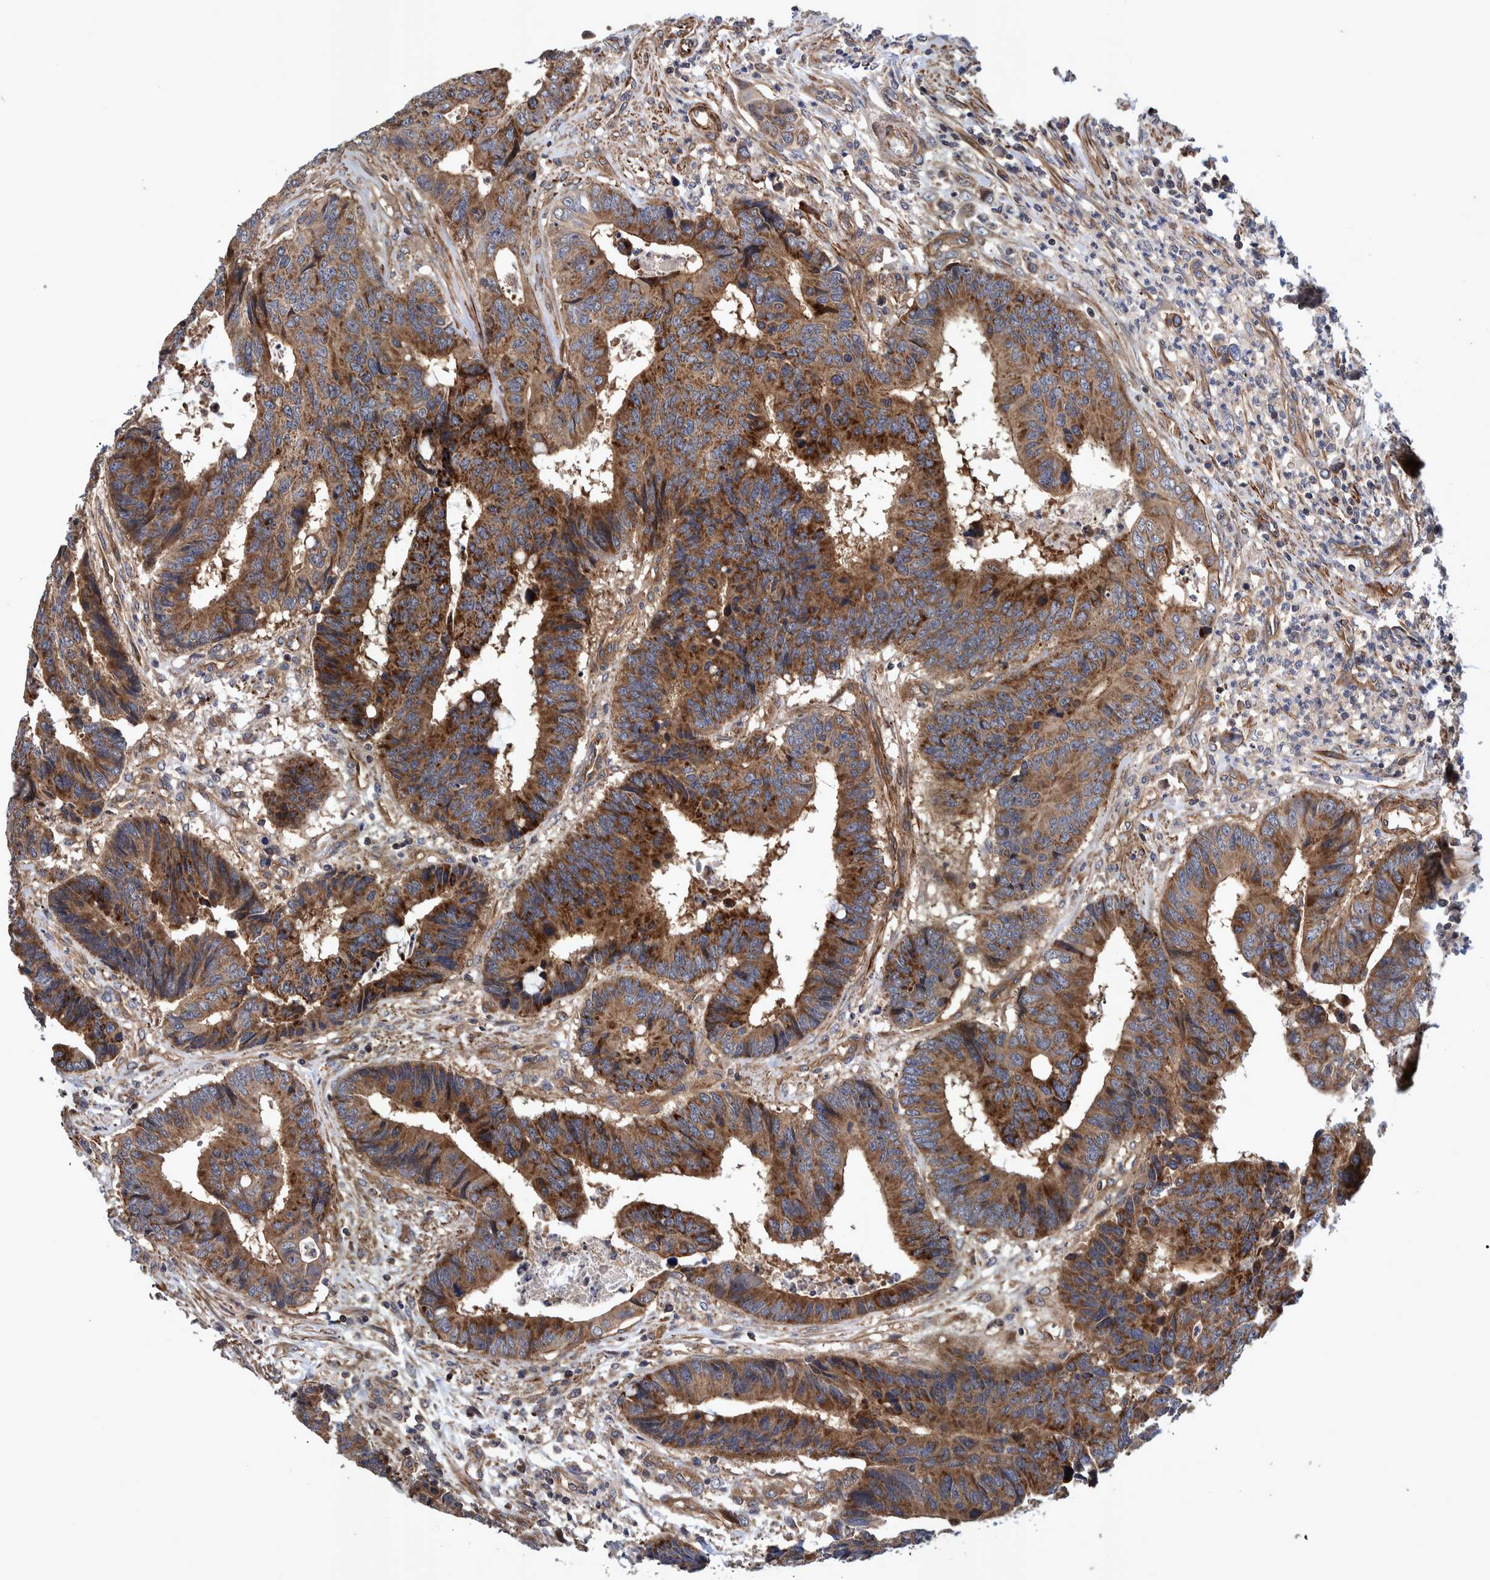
{"staining": {"intensity": "strong", "quantity": ">75%", "location": "cytoplasmic/membranous"}, "tissue": "colorectal cancer", "cell_type": "Tumor cells", "image_type": "cancer", "snomed": [{"axis": "morphology", "description": "Adenocarcinoma, NOS"}, {"axis": "topography", "description": "Rectum"}], "caption": "Protein staining exhibits strong cytoplasmic/membranous expression in approximately >75% of tumor cells in colorectal cancer.", "gene": "GRPEL2", "patient": {"sex": "male", "age": 84}}